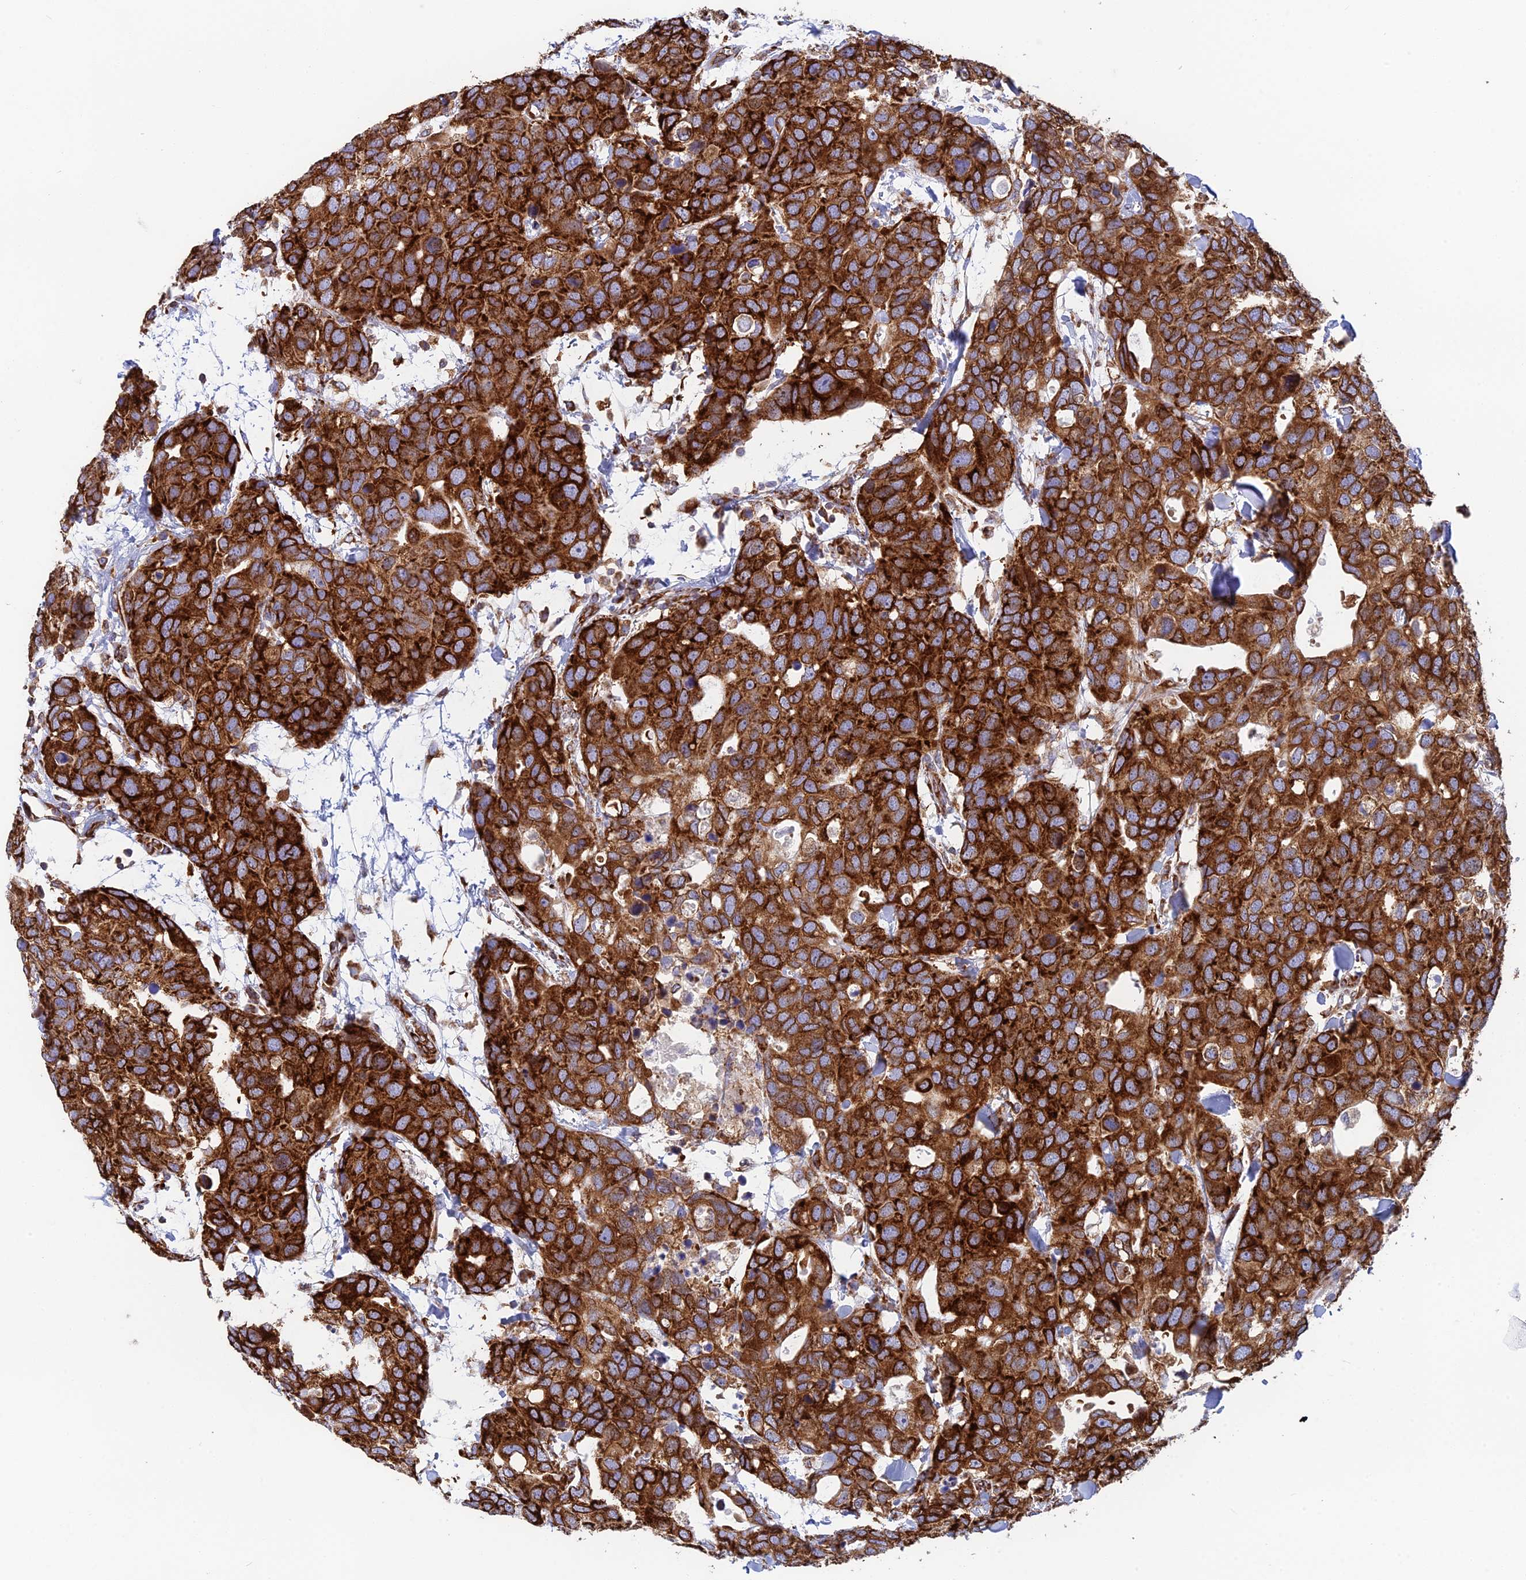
{"staining": {"intensity": "strong", "quantity": ">75%", "location": "cytoplasmic/membranous"}, "tissue": "breast cancer", "cell_type": "Tumor cells", "image_type": "cancer", "snomed": [{"axis": "morphology", "description": "Duct carcinoma"}, {"axis": "topography", "description": "Breast"}], "caption": "DAB immunohistochemical staining of breast cancer demonstrates strong cytoplasmic/membranous protein positivity in approximately >75% of tumor cells.", "gene": "CCDC69", "patient": {"sex": "female", "age": 83}}